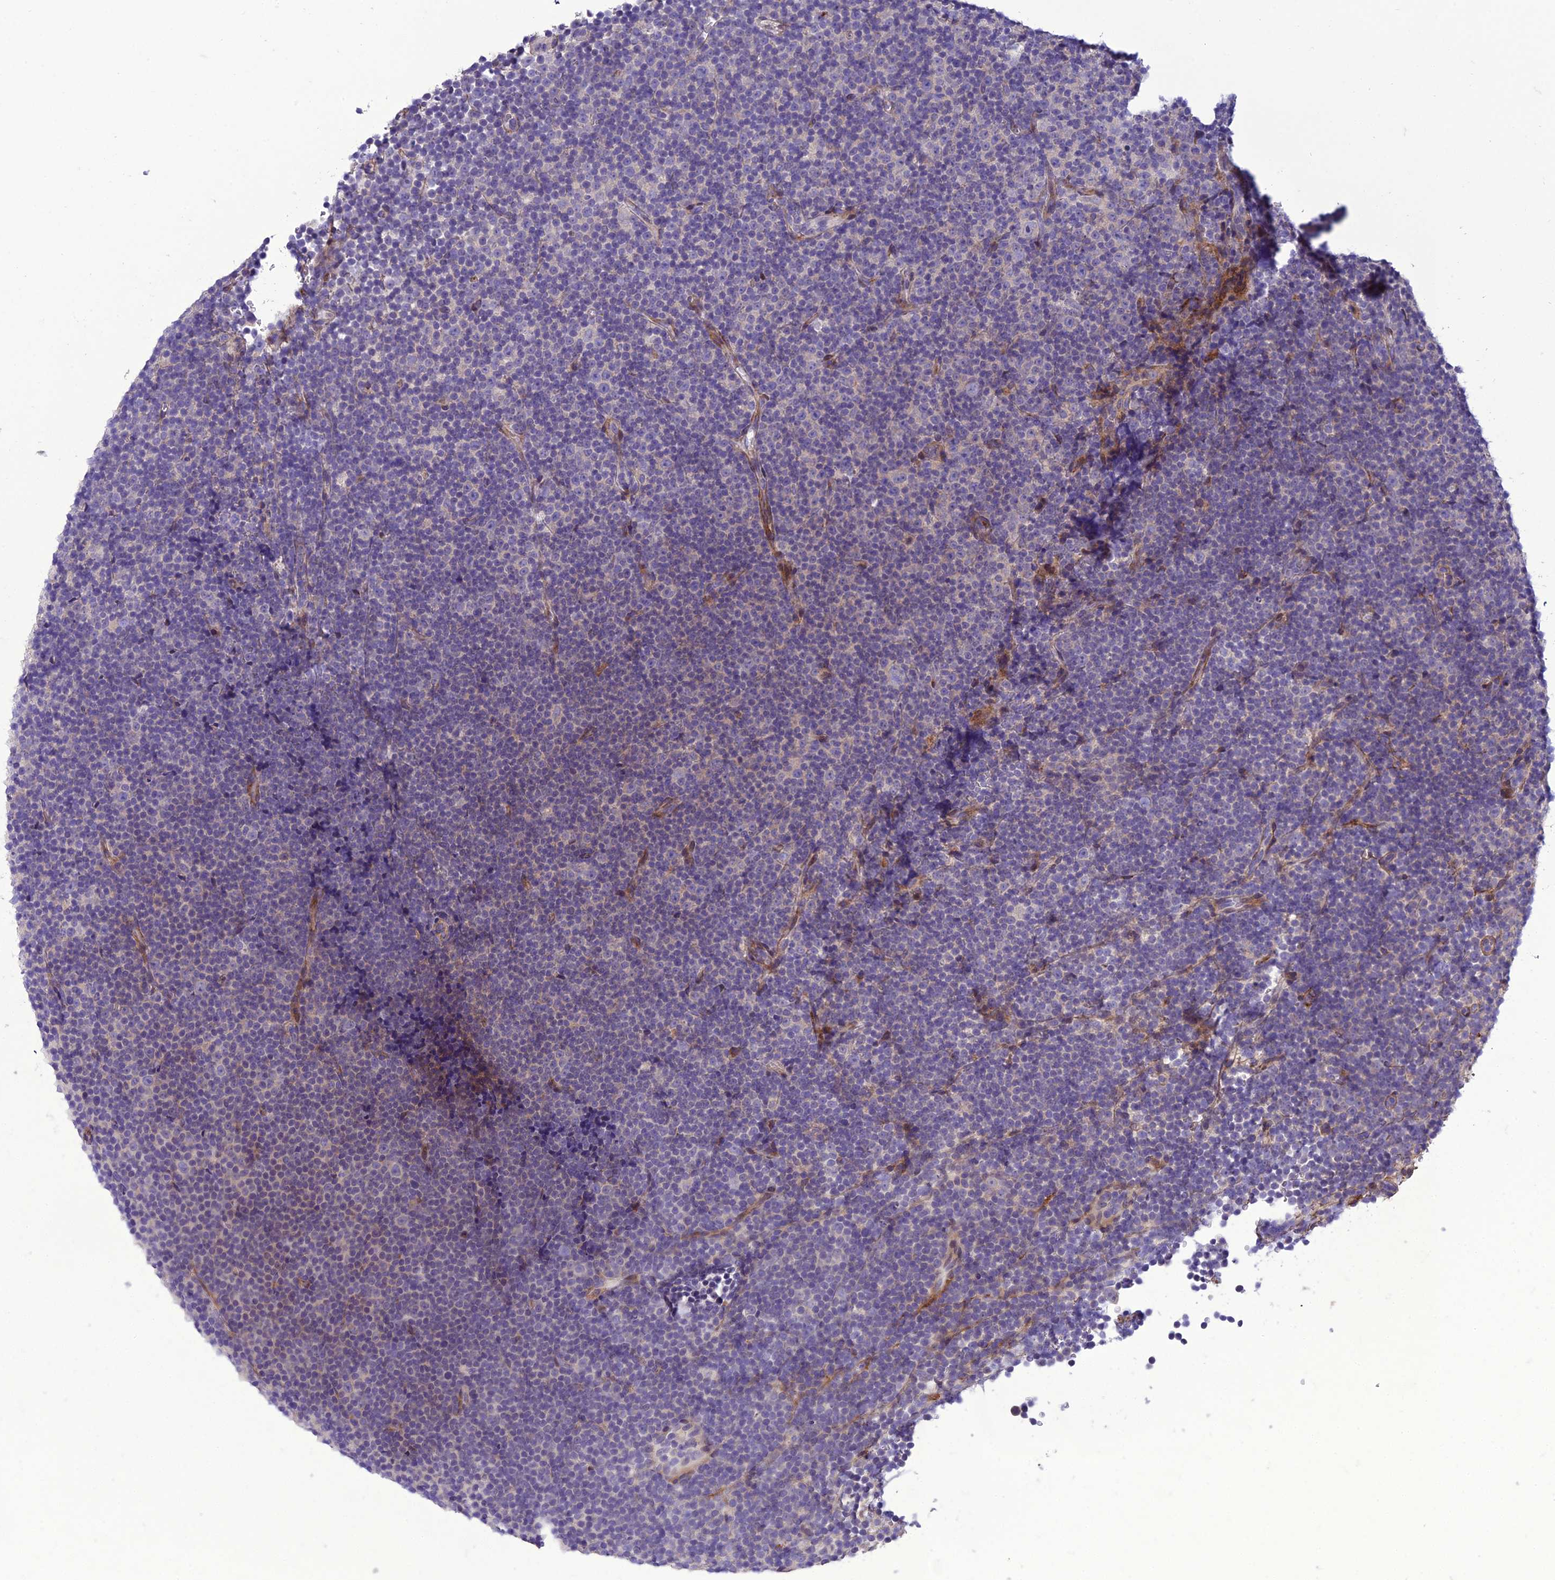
{"staining": {"intensity": "negative", "quantity": "none", "location": "none"}, "tissue": "lymphoma", "cell_type": "Tumor cells", "image_type": "cancer", "snomed": [{"axis": "morphology", "description": "Malignant lymphoma, non-Hodgkin's type, Low grade"}, {"axis": "topography", "description": "Lymph node"}], "caption": "High magnification brightfield microscopy of low-grade malignant lymphoma, non-Hodgkin's type stained with DAB (3,3'-diaminobenzidine) (brown) and counterstained with hematoxylin (blue): tumor cells show no significant positivity.", "gene": "ADIPOR2", "patient": {"sex": "female", "age": 67}}